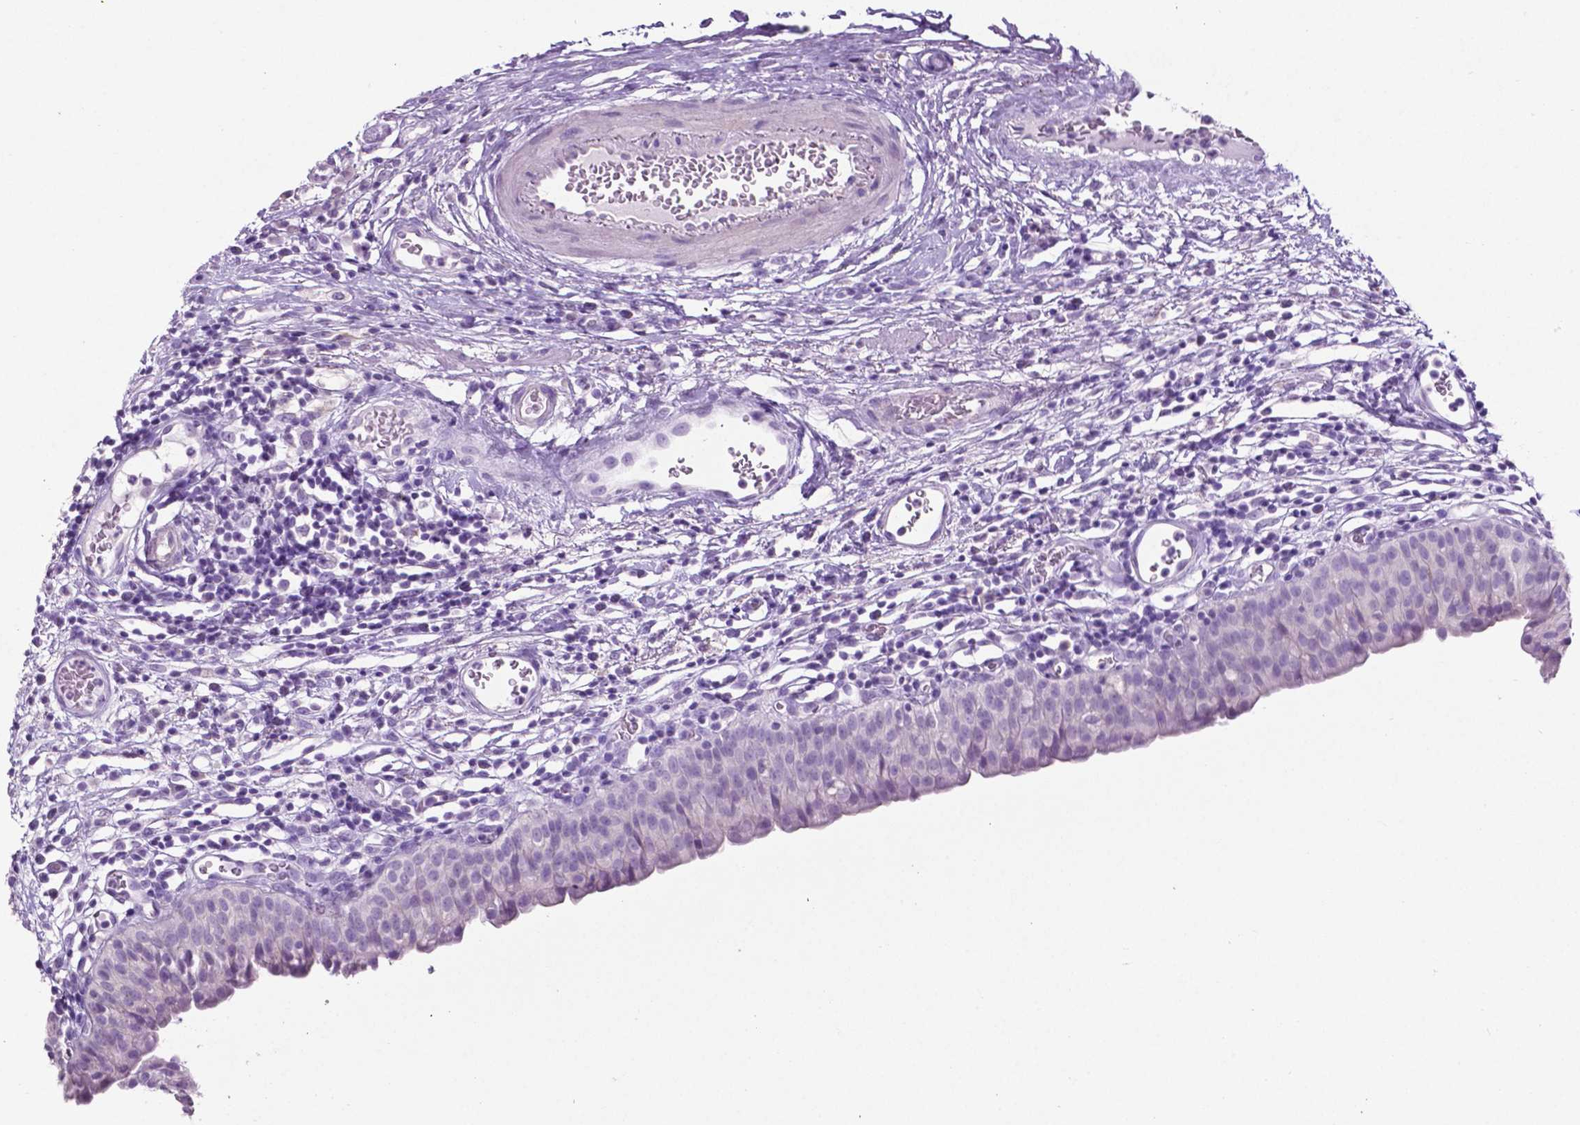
{"staining": {"intensity": "negative", "quantity": "none", "location": "none"}, "tissue": "urinary bladder", "cell_type": "Urothelial cells", "image_type": "normal", "snomed": [{"axis": "morphology", "description": "Normal tissue, NOS"}, {"axis": "morphology", "description": "Inflammation, NOS"}, {"axis": "topography", "description": "Urinary bladder"}], "caption": "This is an immunohistochemistry (IHC) micrograph of normal urinary bladder. There is no staining in urothelial cells.", "gene": "PHGR1", "patient": {"sex": "male", "age": 57}}